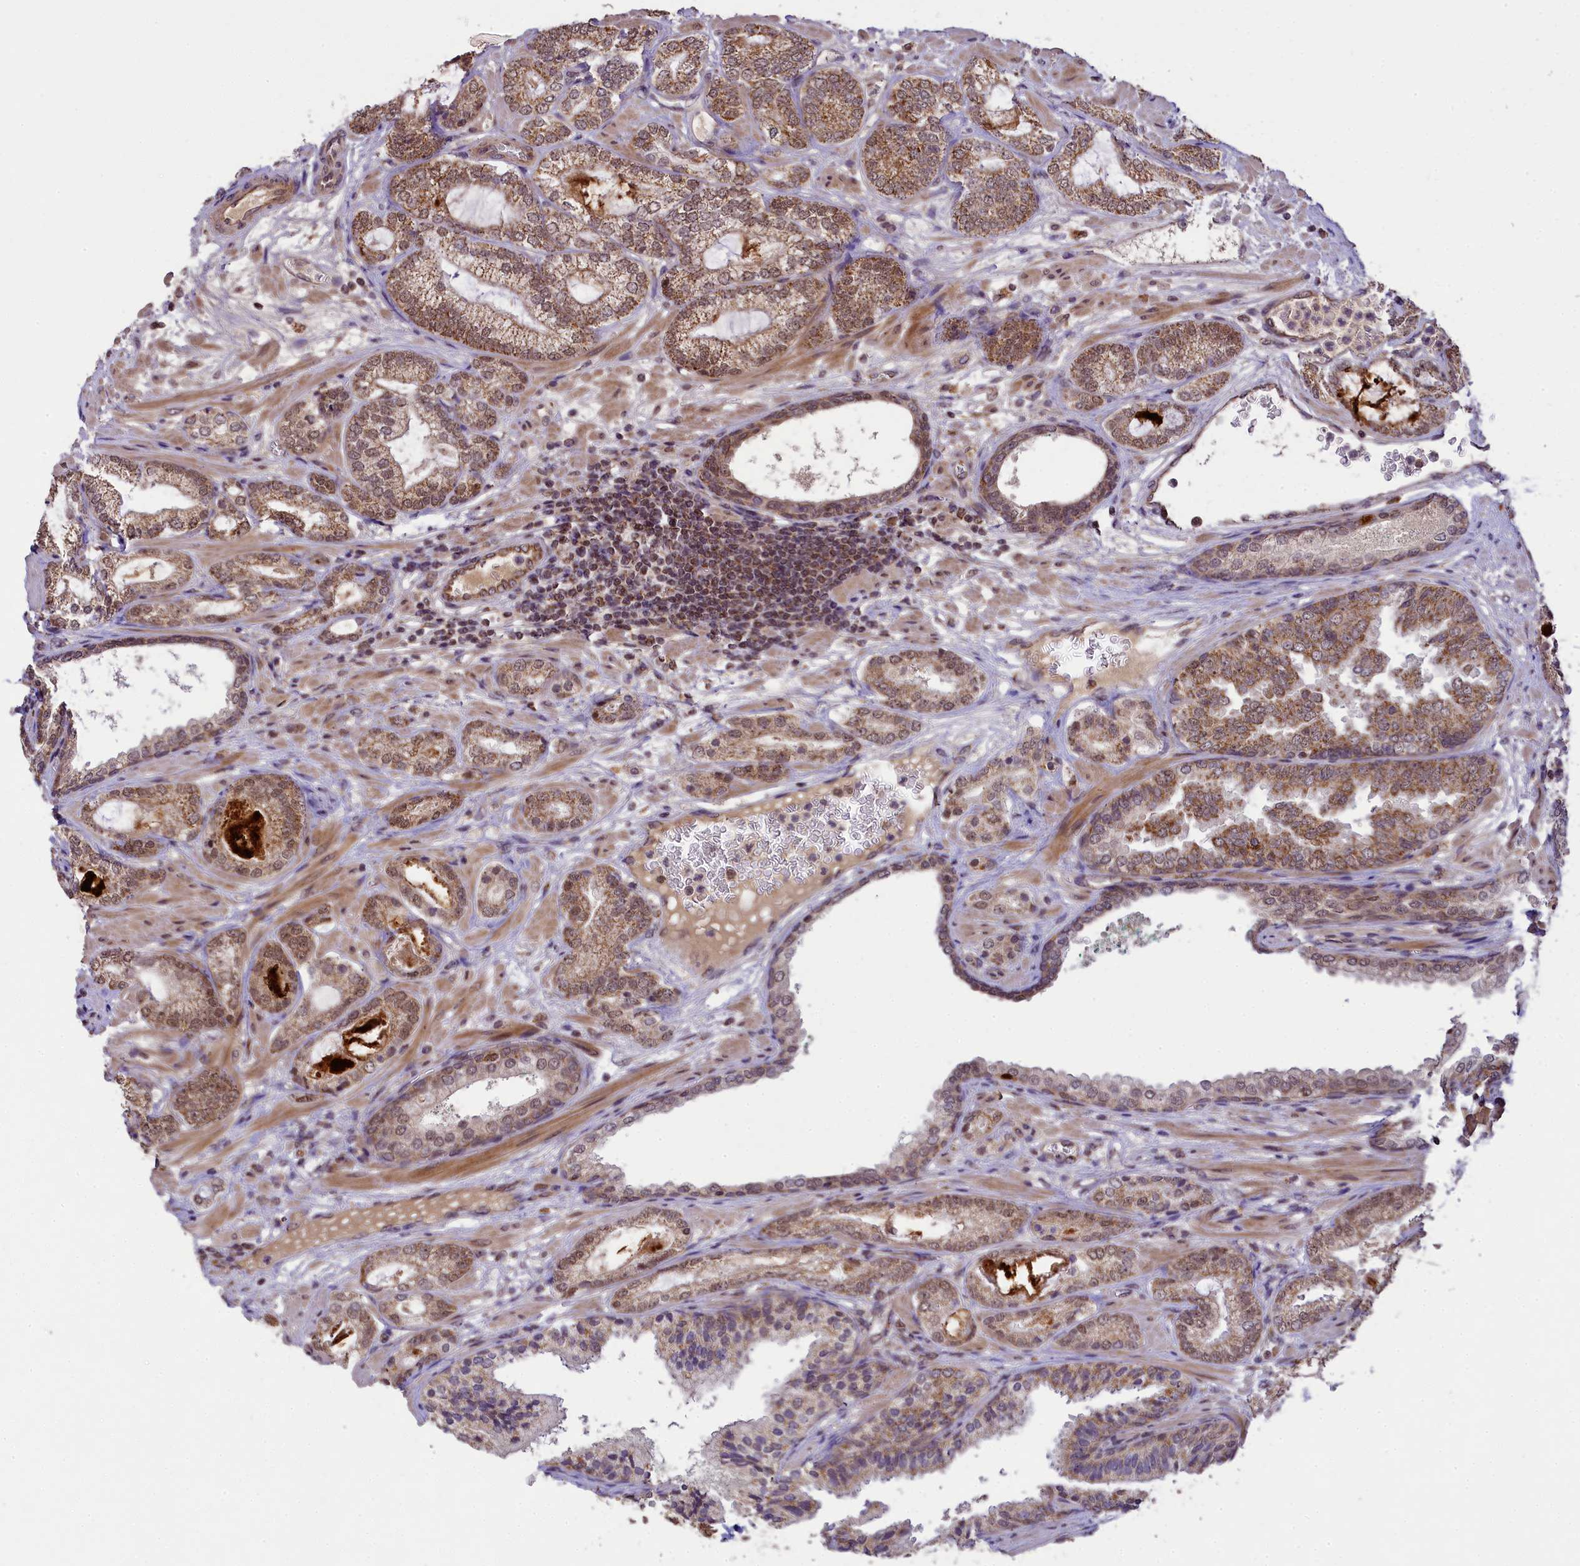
{"staining": {"intensity": "moderate", "quantity": ">75%", "location": "cytoplasmic/membranous,nuclear"}, "tissue": "prostate cancer", "cell_type": "Tumor cells", "image_type": "cancer", "snomed": [{"axis": "morphology", "description": "Adenocarcinoma, High grade"}, {"axis": "topography", "description": "Prostate"}], "caption": "Prostate high-grade adenocarcinoma stained with immunohistochemistry (IHC) reveals moderate cytoplasmic/membranous and nuclear staining in about >75% of tumor cells.", "gene": "PAF1", "patient": {"sex": "male", "age": 60}}